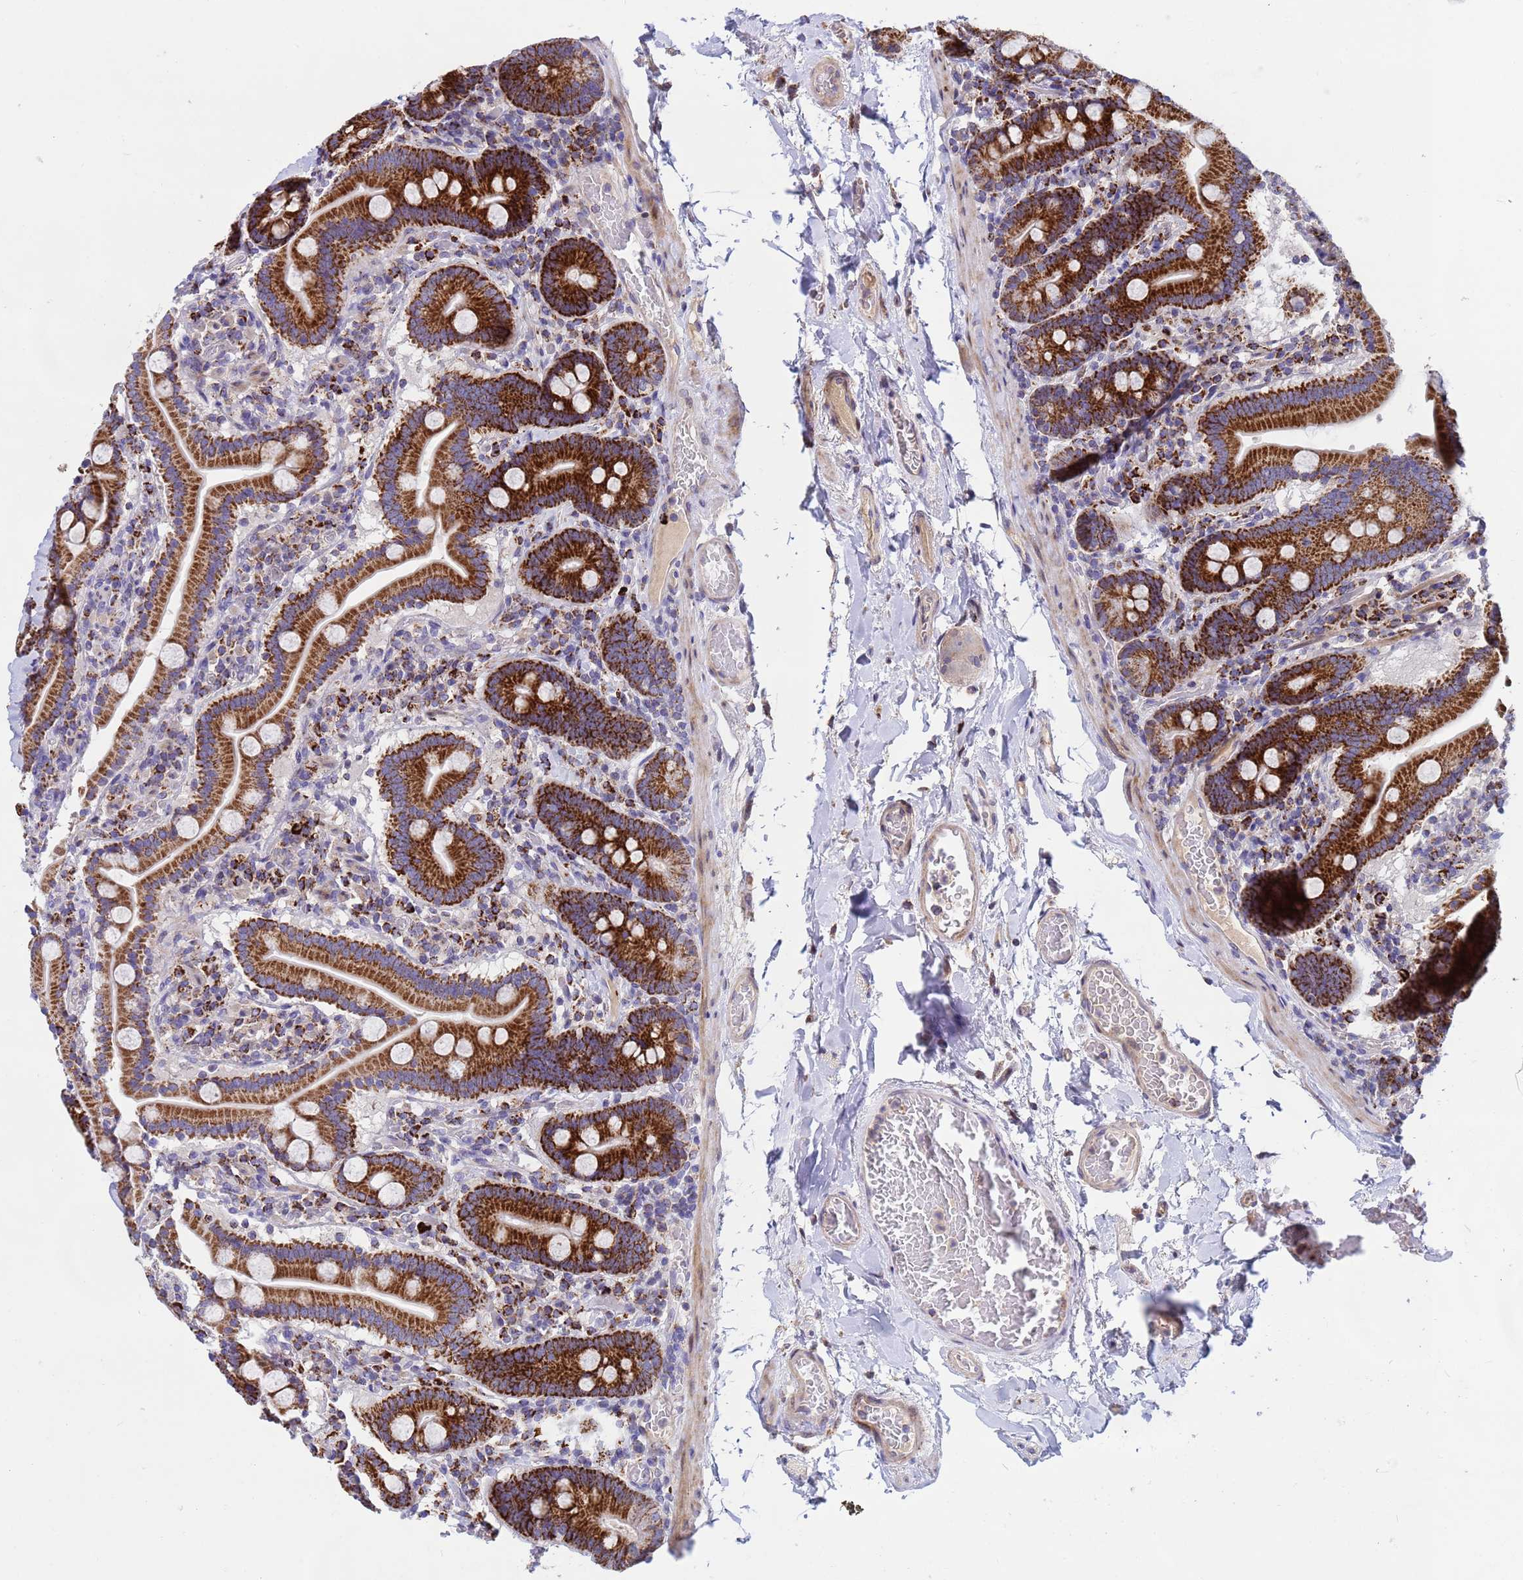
{"staining": {"intensity": "strong", "quantity": ">75%", "location": "cytoplasmic/membranous"}, "tissue": "duodenum", "cell_type": "Glandular cells", "image_type": "normal", "snomed": [{"axis": "morphology", "description": "Normal tissue, NOS"}, {"axis": "topography", "description": "Duodenum"}], "caption": "A high amount of strong cytoplasmic/membranous expression is appreciated in about >75% of glandular cells in benign duodenum.", "gene": "TUBGCP3", "patient": {"sex": "male", "age": 55}}